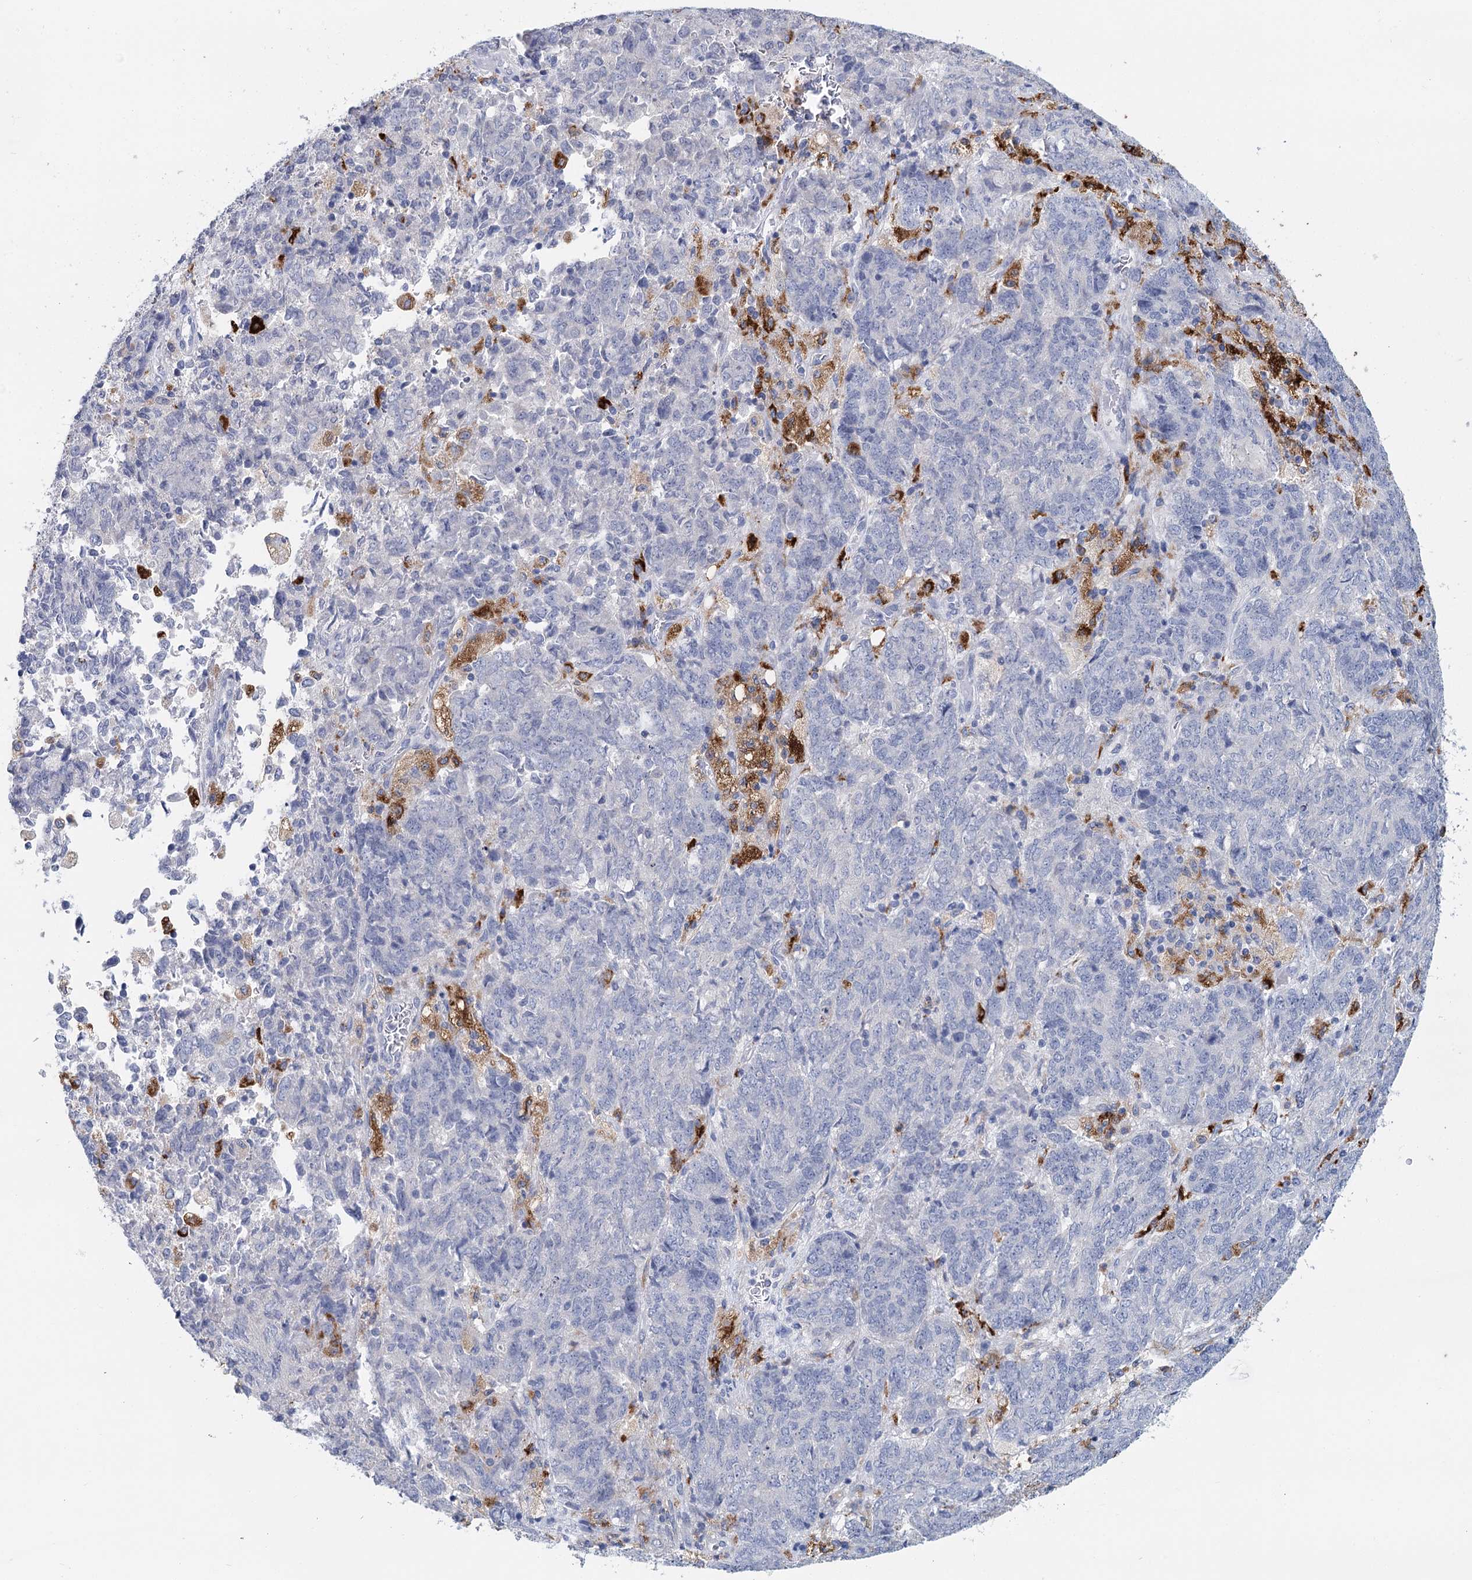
{"staining": {"intensity": "negative", "quantity": "none", "location": "none"}, "tissue": "endometrial cancer", "cell_type": "Tumor cells", "image_type": "cancer", "snomed": [{"axis": "morphology", "description": "Adenocarcinoma, NOS"}, {"axis": "topography", "description": "Endometrium"}], "caption": "Adenocarcinoma (endometrial) stained for a protein using immunohistochemistry (IHC) reveals no staining tumor cells.", "gene": "METTL7B", "patient": {"sex": "female", "age": 80}}